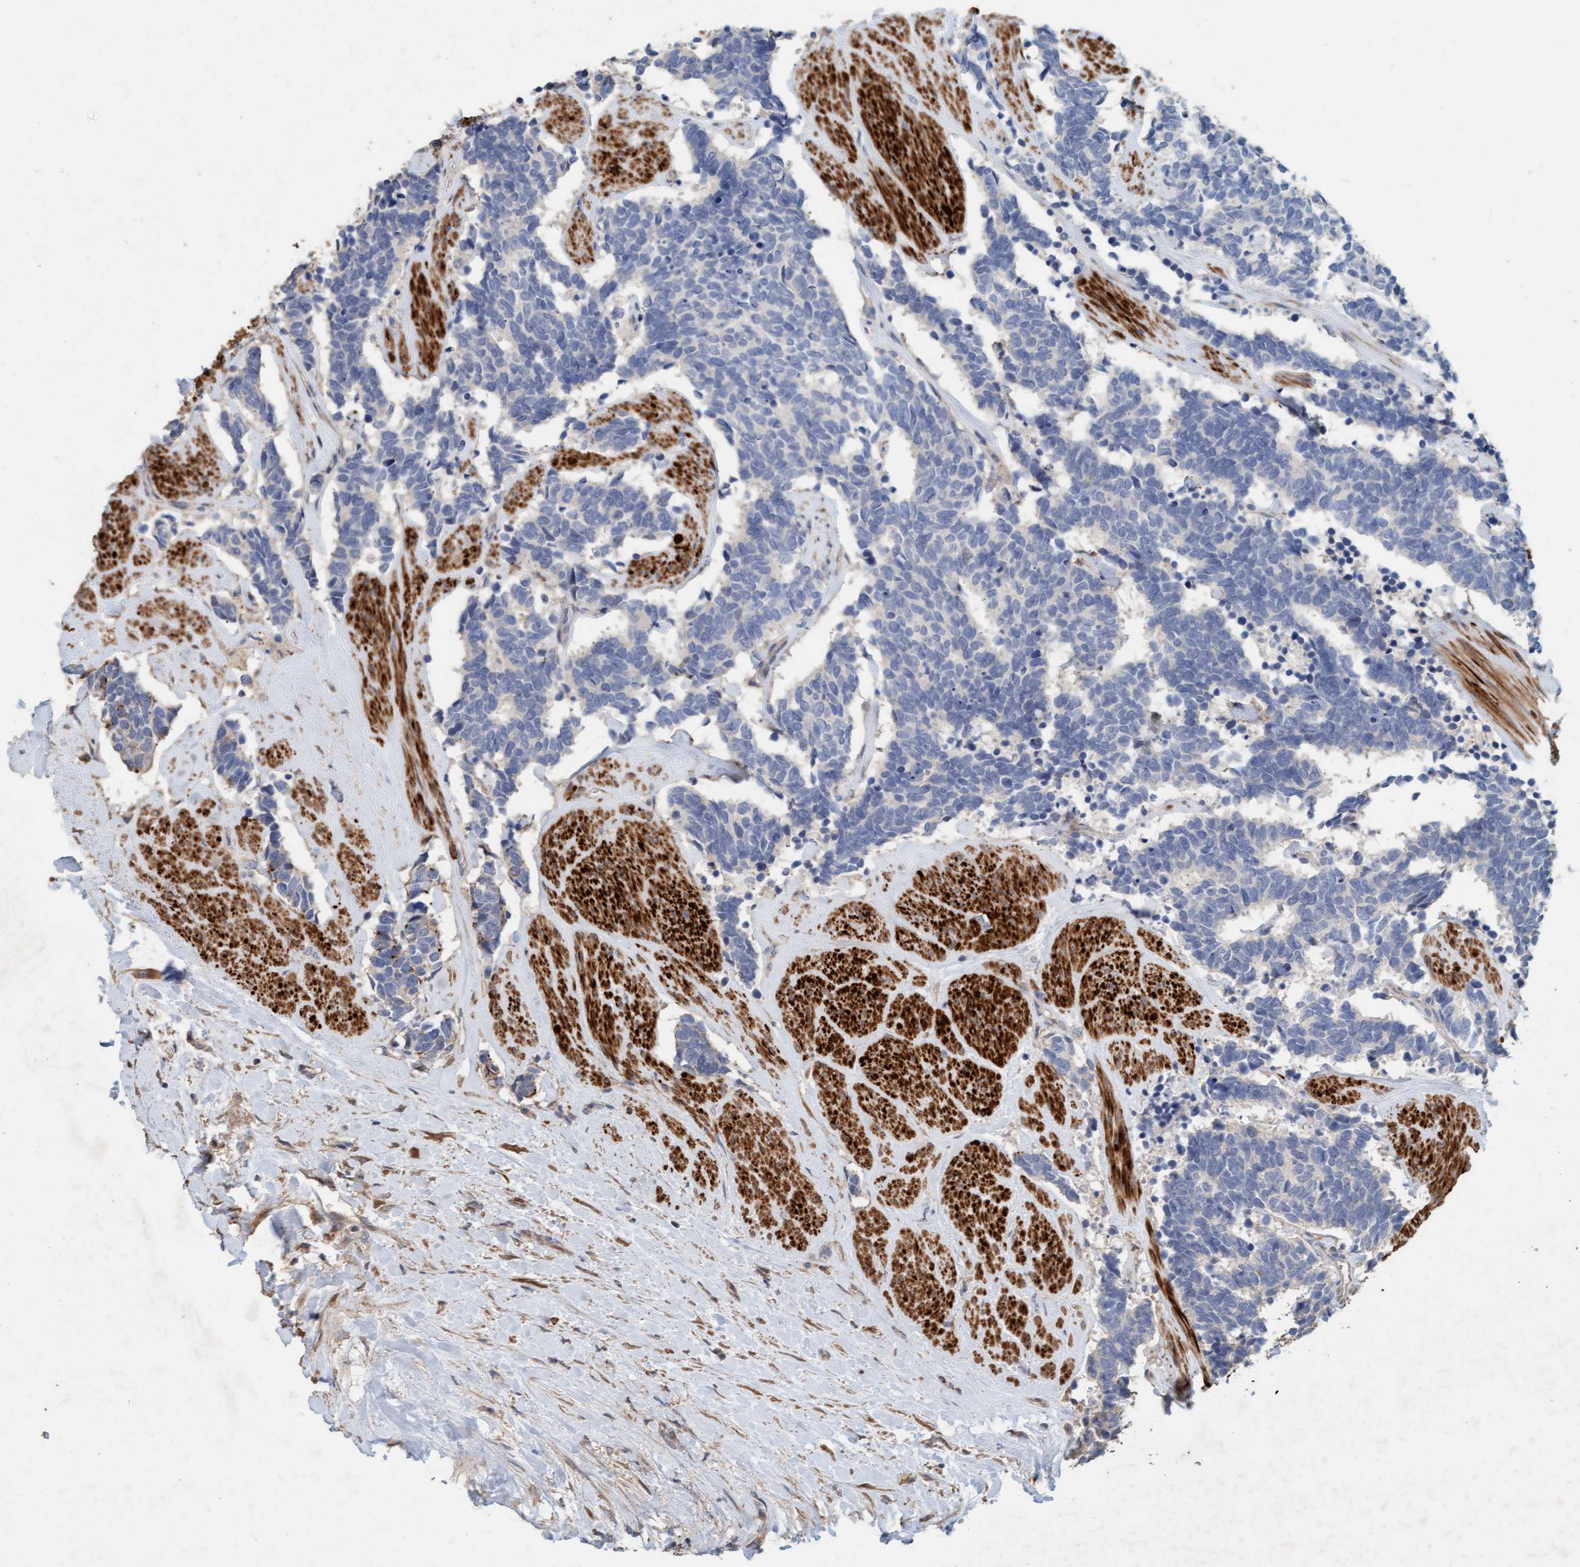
{"staining": {"intensity": "negative", "quantity": "none", "location": "none"}, "tissue": "carcinoid", "cell_type": "Tumor cells", "image_type": "cancer", "snomed": [{"axis": "morphology", "description": "Carcinoma, NOS"}, {"axis": "morphology", "description": "Carcinoid, malignant, NOS"}, {"axis": "topography", "description": "Urinary bladder"}], "caption": "The micrograph exhibits no significant expression in tumor cells of carcinoma. (Brightfield microscopy of DAB (3,3'-diaminobenzidine) IHC at high magnification).", "gene": "LONRF1", "patient": {"sex": "male", "age": 57}}